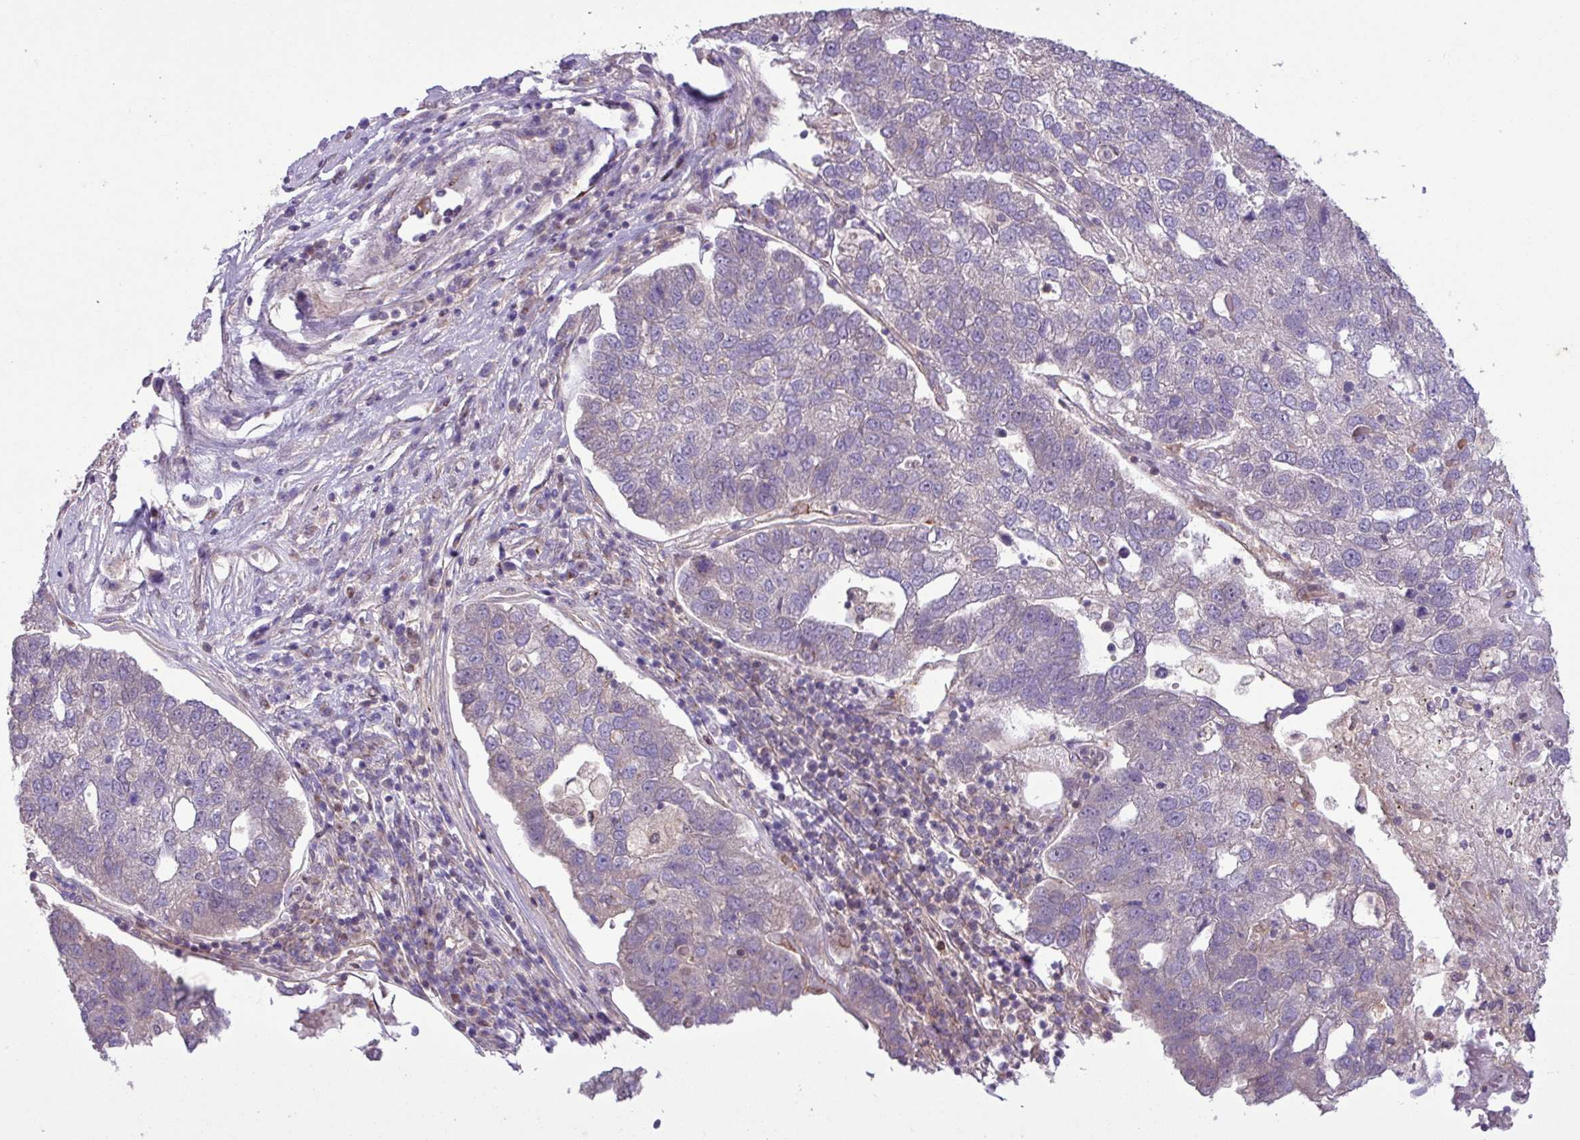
{"staining": {"intensity": "negative", "quantity": "none", "location": "none"}, "tissue": "pancreatic cancer", "cell_type": "Tumor cells", "image_type": "cancer", "snomed": [{"axis": "morphology", "description": "Adenocarcinoma, NOS"}, {"axis": "topography", "description": "Pancreas"}], "caption": "IHC micrograph of neoplastic tissue: pancreatic cancer stained with DAB (3,3'-diaminobenzidine) displays no significant protein expression in tumor cells.", "gene": "CNTRL", "patient": {"sex": "female", "age": 61}}